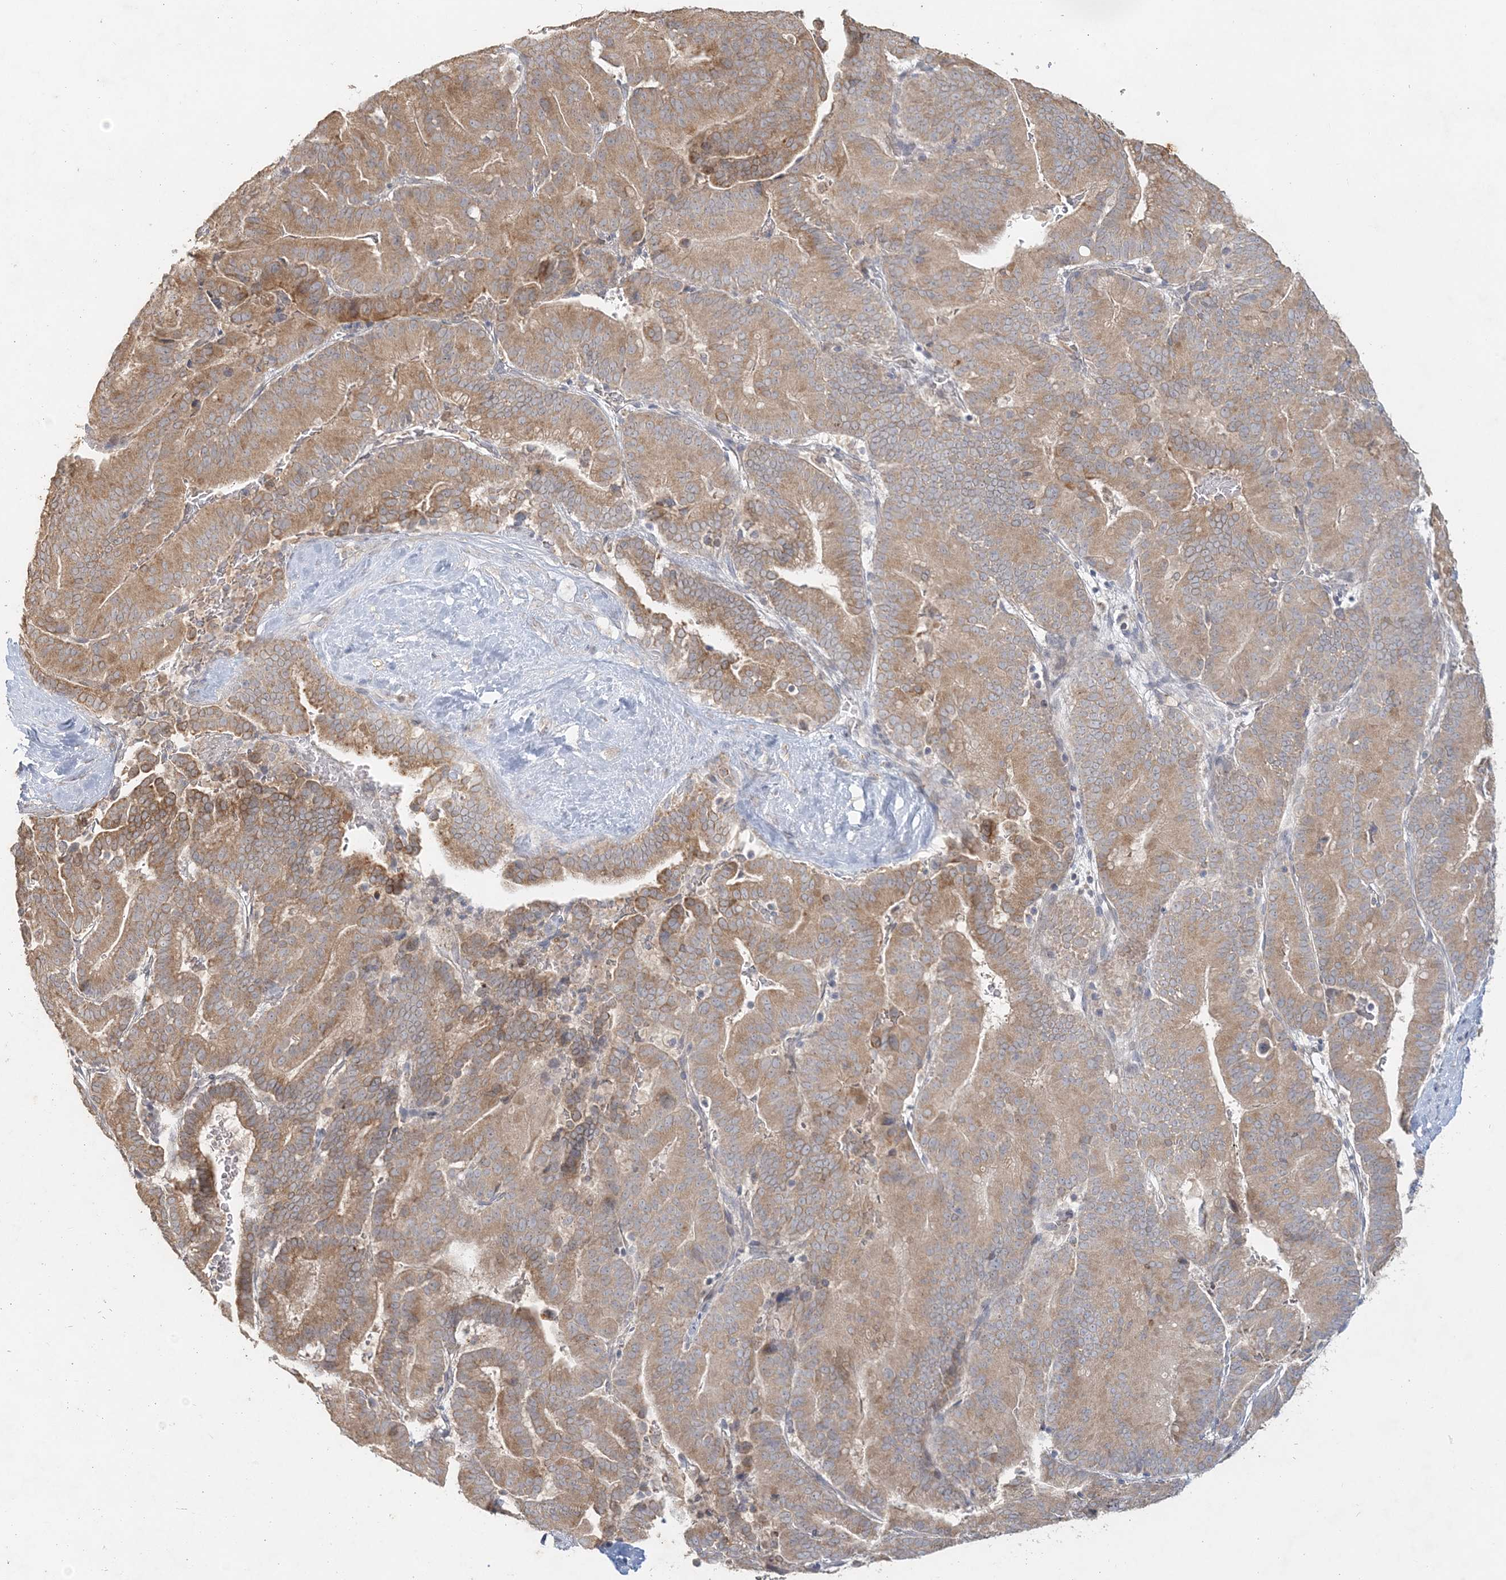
{"staining": {"intensity": "moderate", "quantity": ">75%", "location": "cytoplasmic/membranous"}, "tissue": "liver cancer", "cell_type": "Tumor cells", "image_type": "cancer", "snomed": [{"axis": "morphology", "description": "Cholangiocarcinoma"}, {"axis": "topography", "description": "Liver"}], "caption": "About >75% of tumor cells in human liver cholangiocarcinoma reveal moderate cytoplasmic/membranous protein positivity as visualized by brown immunohistochemical staining.", "gene": "RAB14", "patient": {"sex": "female", "age": 75}}